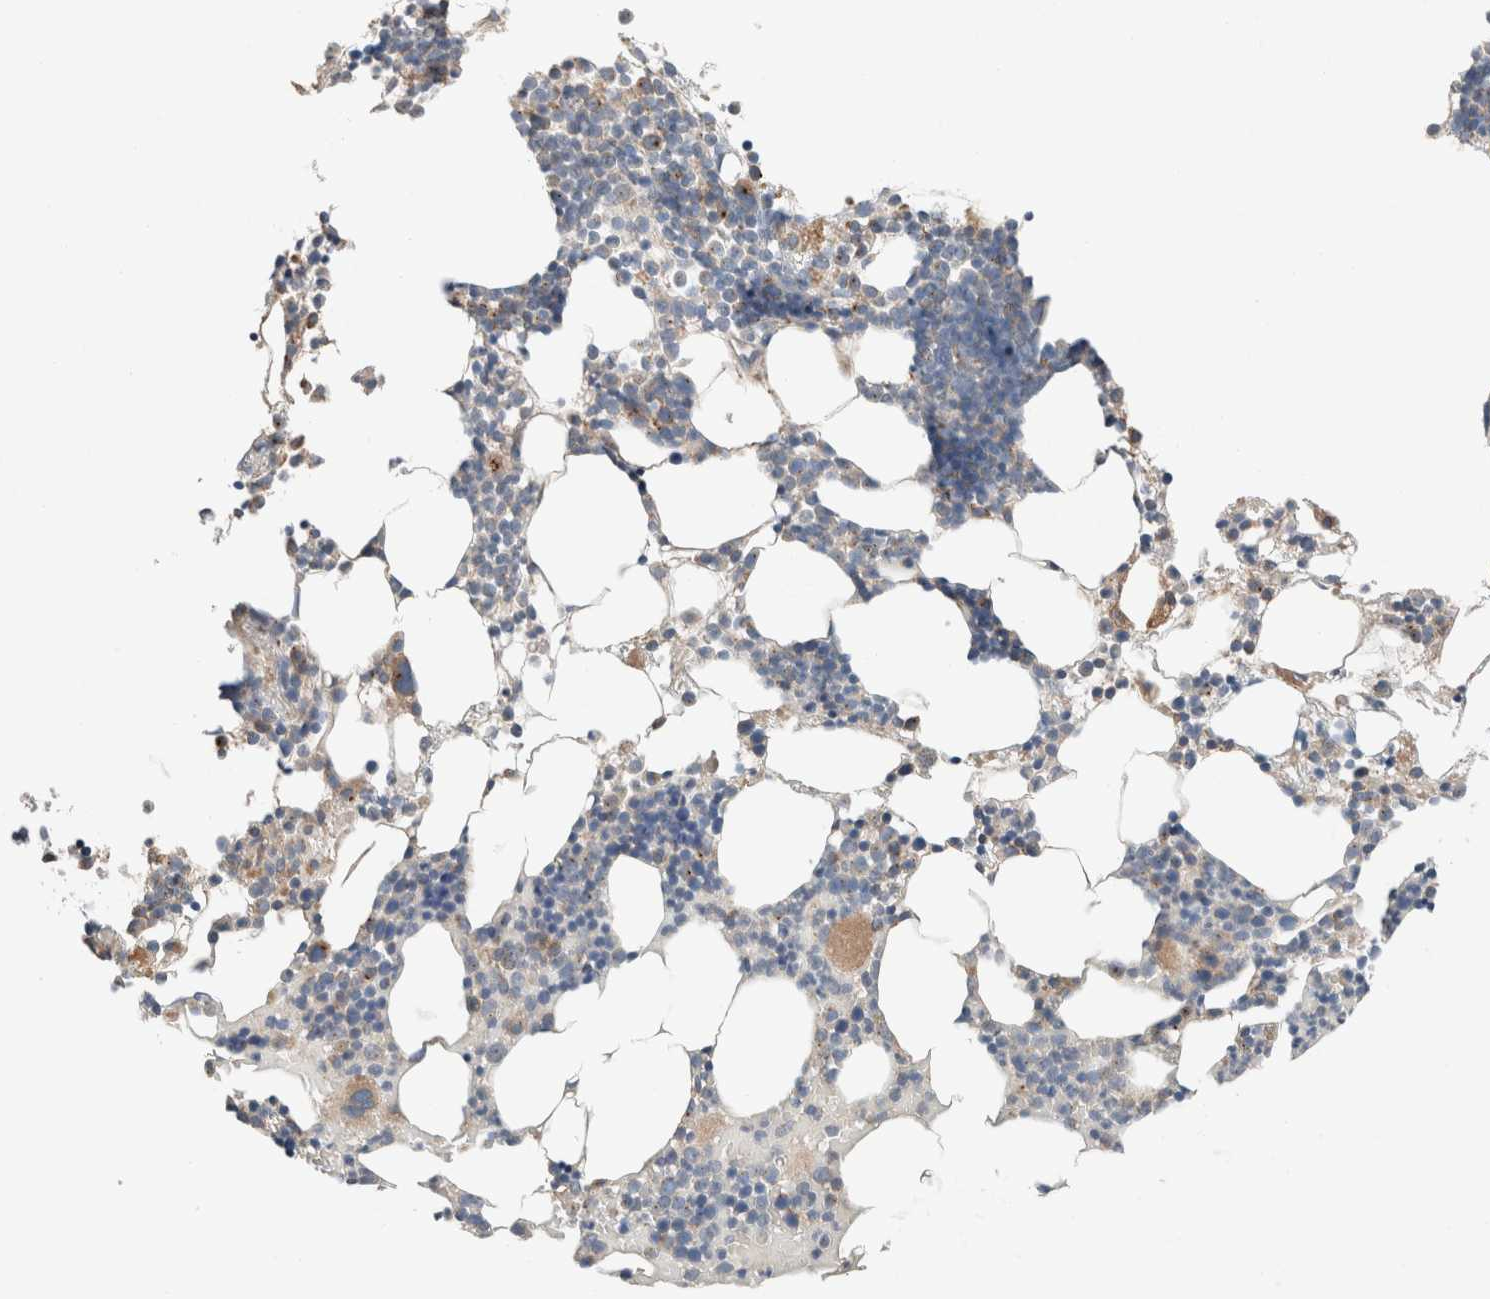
{"staining": {"intensity": "moderate", "quantity": "<25%", "location": "cytoplasmic/membranous"}, "tissue": "bone marrow", "cell_type": "Hematopoietic cells", "image_type": "normal", "snomed": [{"axis": "morphology", "description": "Normal tissue, NOS"}, {"axis": "morphology", "description": "Inflammation, NOS"}, {"axis": "topography", "description": "Bone marrow"}], "caption": "This photomicrograph displays IHC staining of benign human bone marrow, with low moderate cytoplasmic/membranous positivity in about <25% of hematopoietic cells.", "gene": "PCM1", "patient": {"sex": "male", "age": 68}}